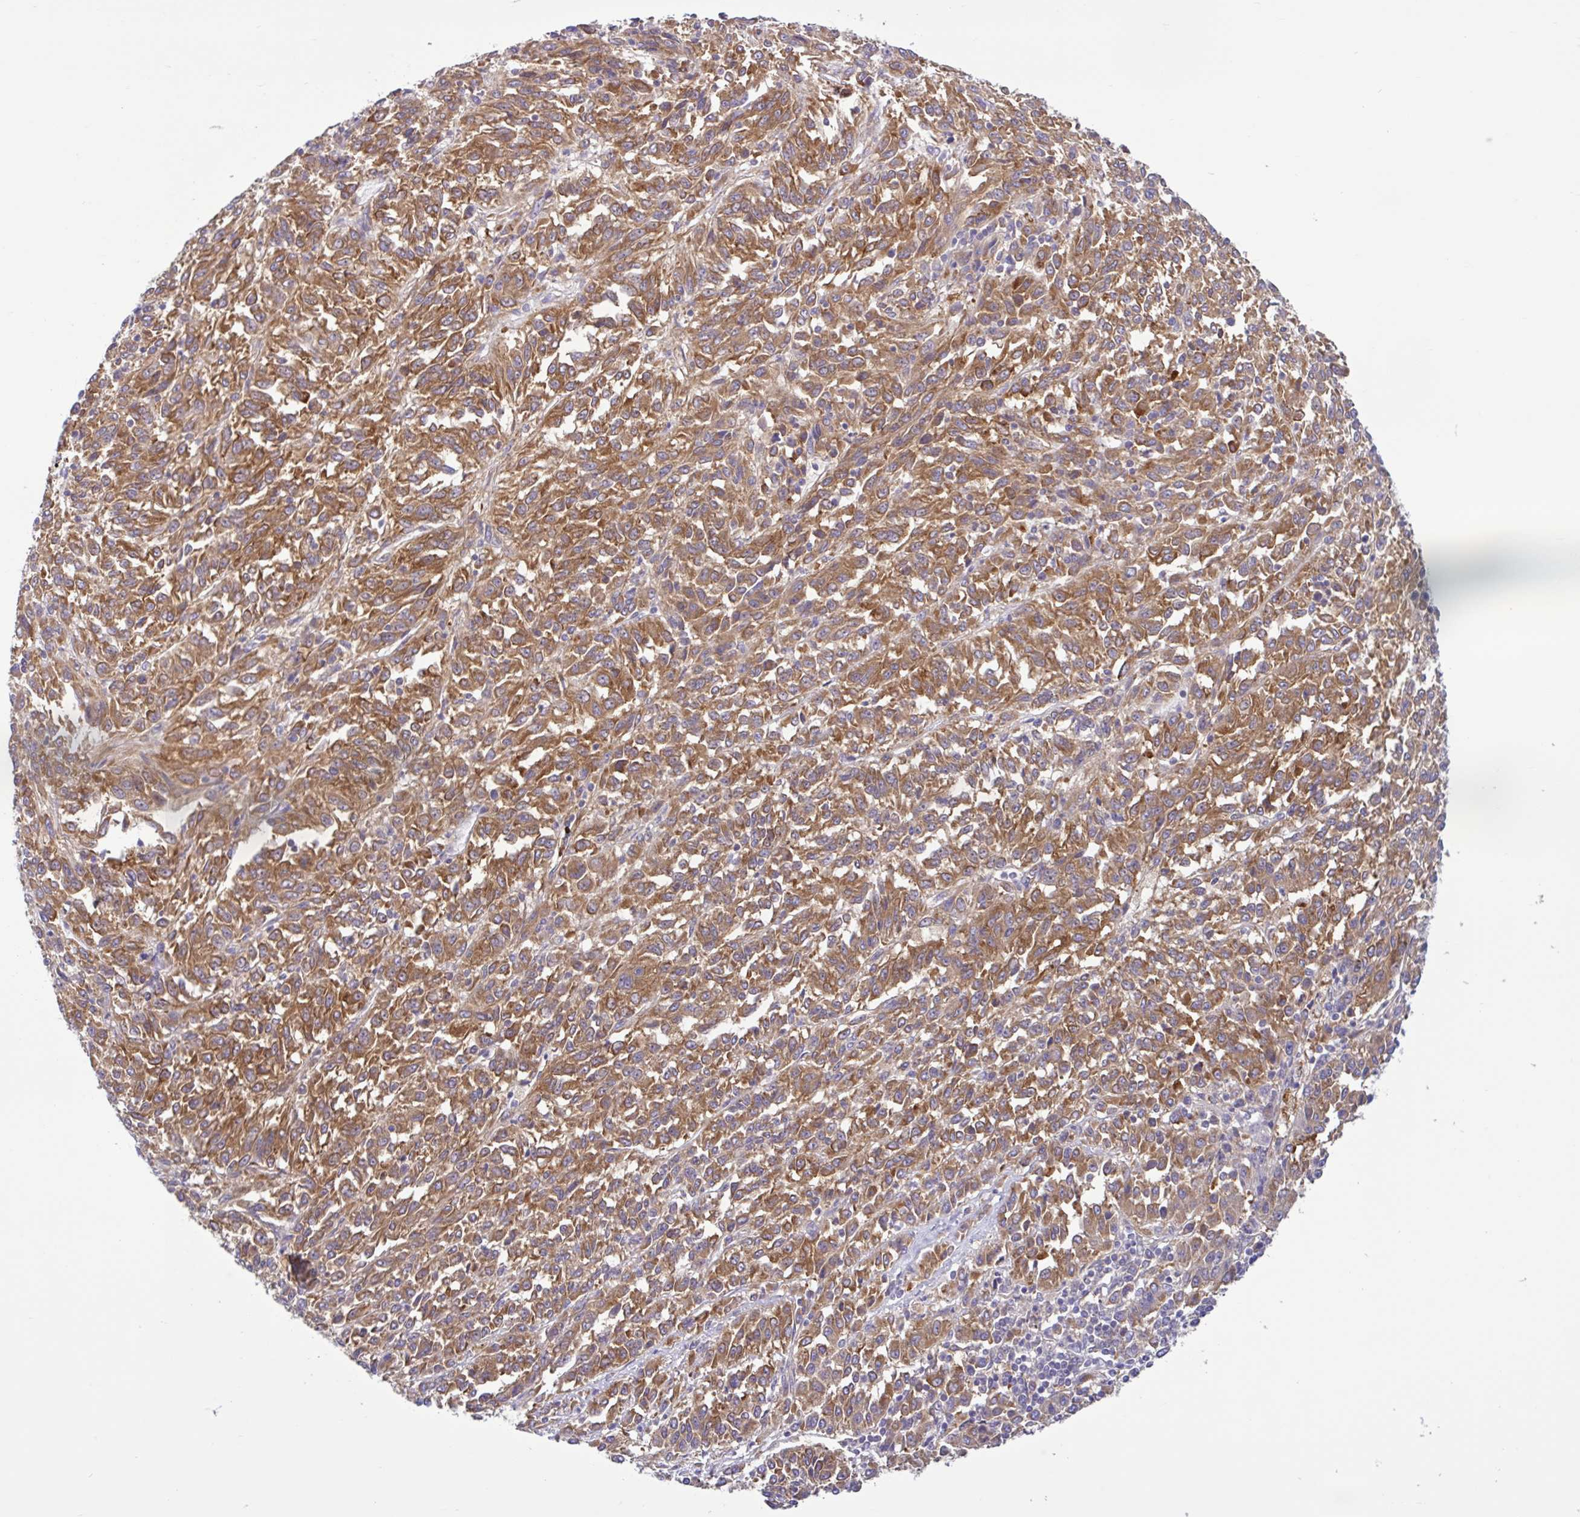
{"staining": {"intensity": "strong", "quantity": ">75%", "location": "cytoplasmic/membranous"}, "tissue": "melanoma", "cell_type": "Tumor cells", "image_type": "cancer", "snomed": [{"axis": "morphology", "description": "Malignant melanoma, Metastatic site"}, {"axis": "topography", "description": "Lung"}], "caption": "DAB immunohistochemical staining of human malignant melanoma (metastatic site) shows strong cytoplasmic/membranous protein positivity in about >75% of tumor cells. (Stains: DAB (3,3'-diaminobenzidine) in brown, nuclei in blue, Microscopy: brightfield microscopy at high magnification).", "gene": "LARS1", "patient": {"sex": "male", "age": 64}}